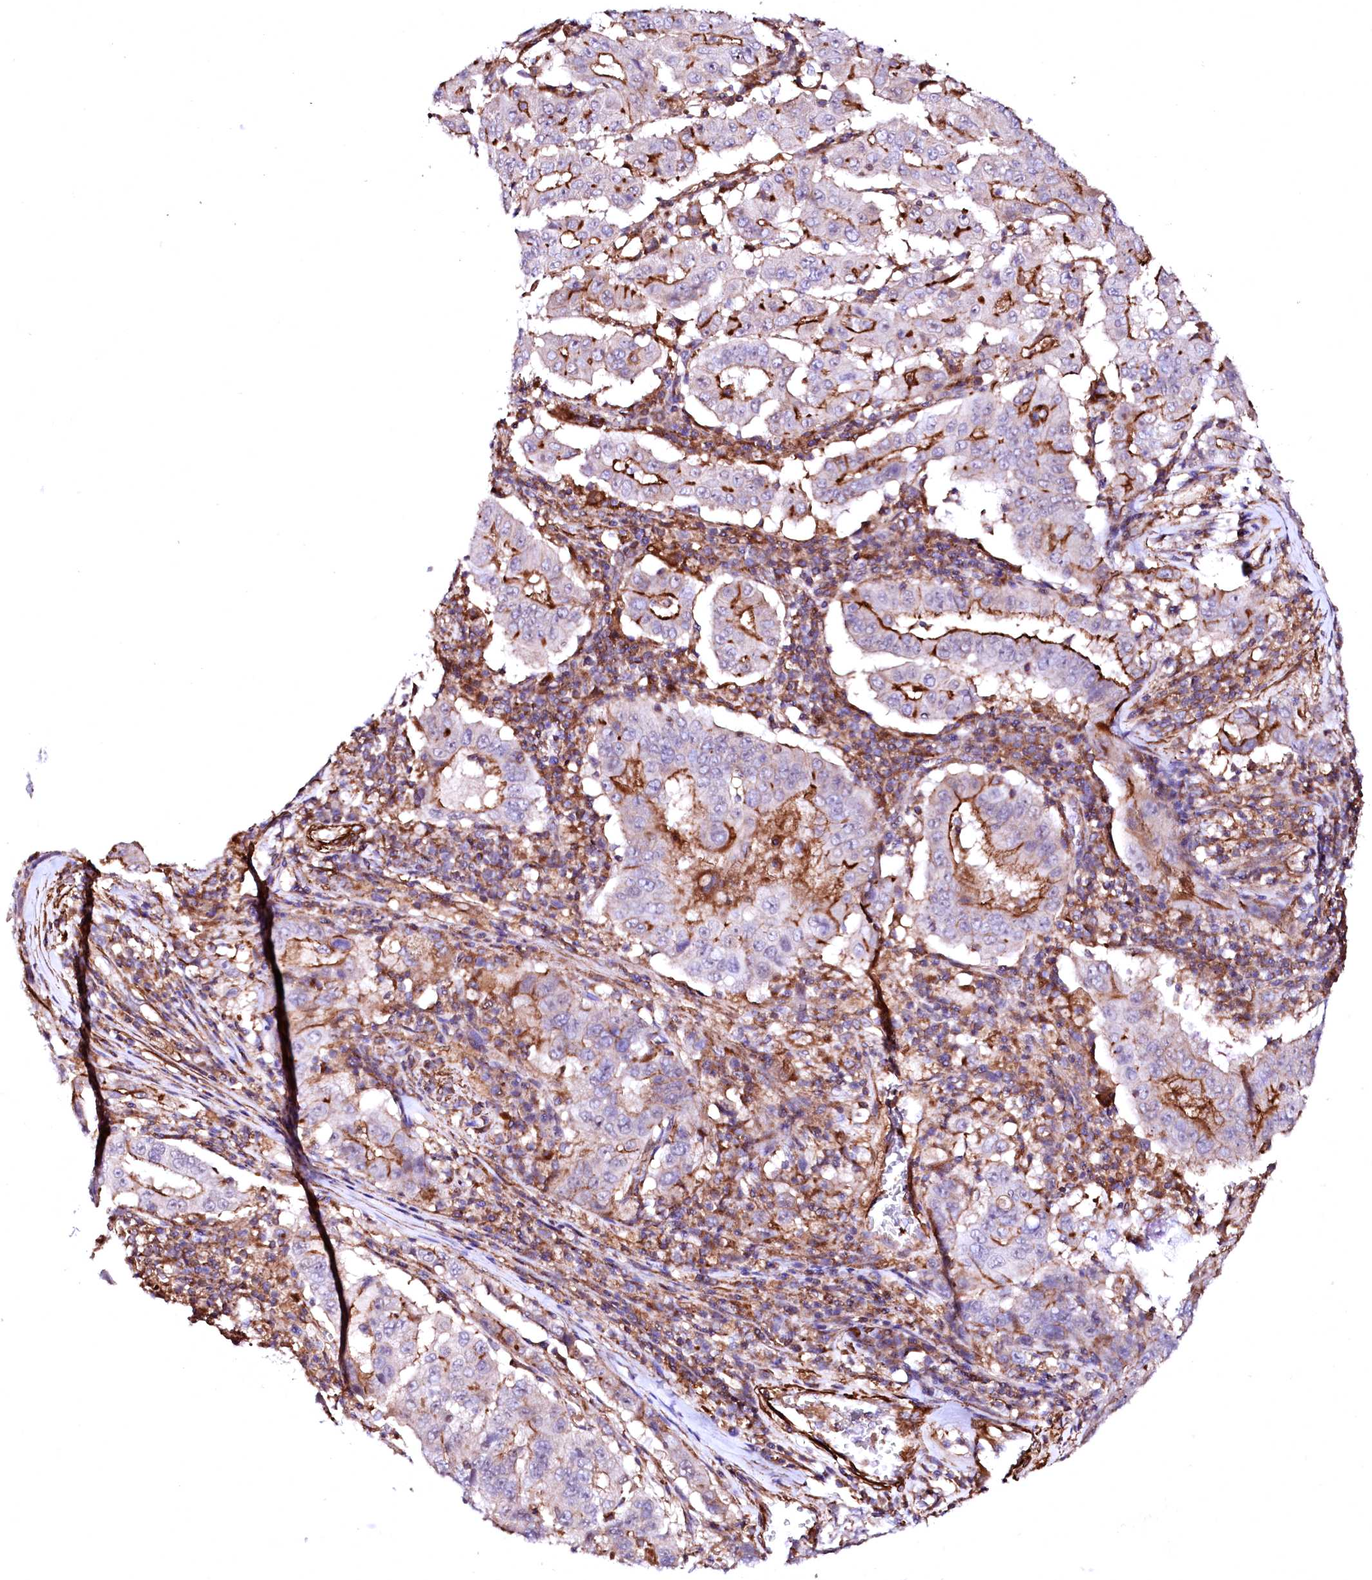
{"staining": {"intensity": "strong", "quantity": "<25%", "location": "cytoplasmic/membranous"}, "tissue": "pancreatic cancer", "cell_type": "Tumor cells", "image_type": "cancer", "snomed": [{"axis": "morphology", "description": "Adenocarcinoma, NOS"}, {"axis": "topography", "description": "Pancreas"}], "caption": "IHC of human adenocarcinoma (pancreatic) demonstrates medium levels of strong cytoplasmic/membranous positivity in about <25% of tumor cells. The staining was performed using DAB to visualize the protein expression in brown, while the nuclei were stained in blue with hematoxylin (Magnification: 20x).", "gene": "GPR176", "patient": {"sex": "male", "age": 63}}